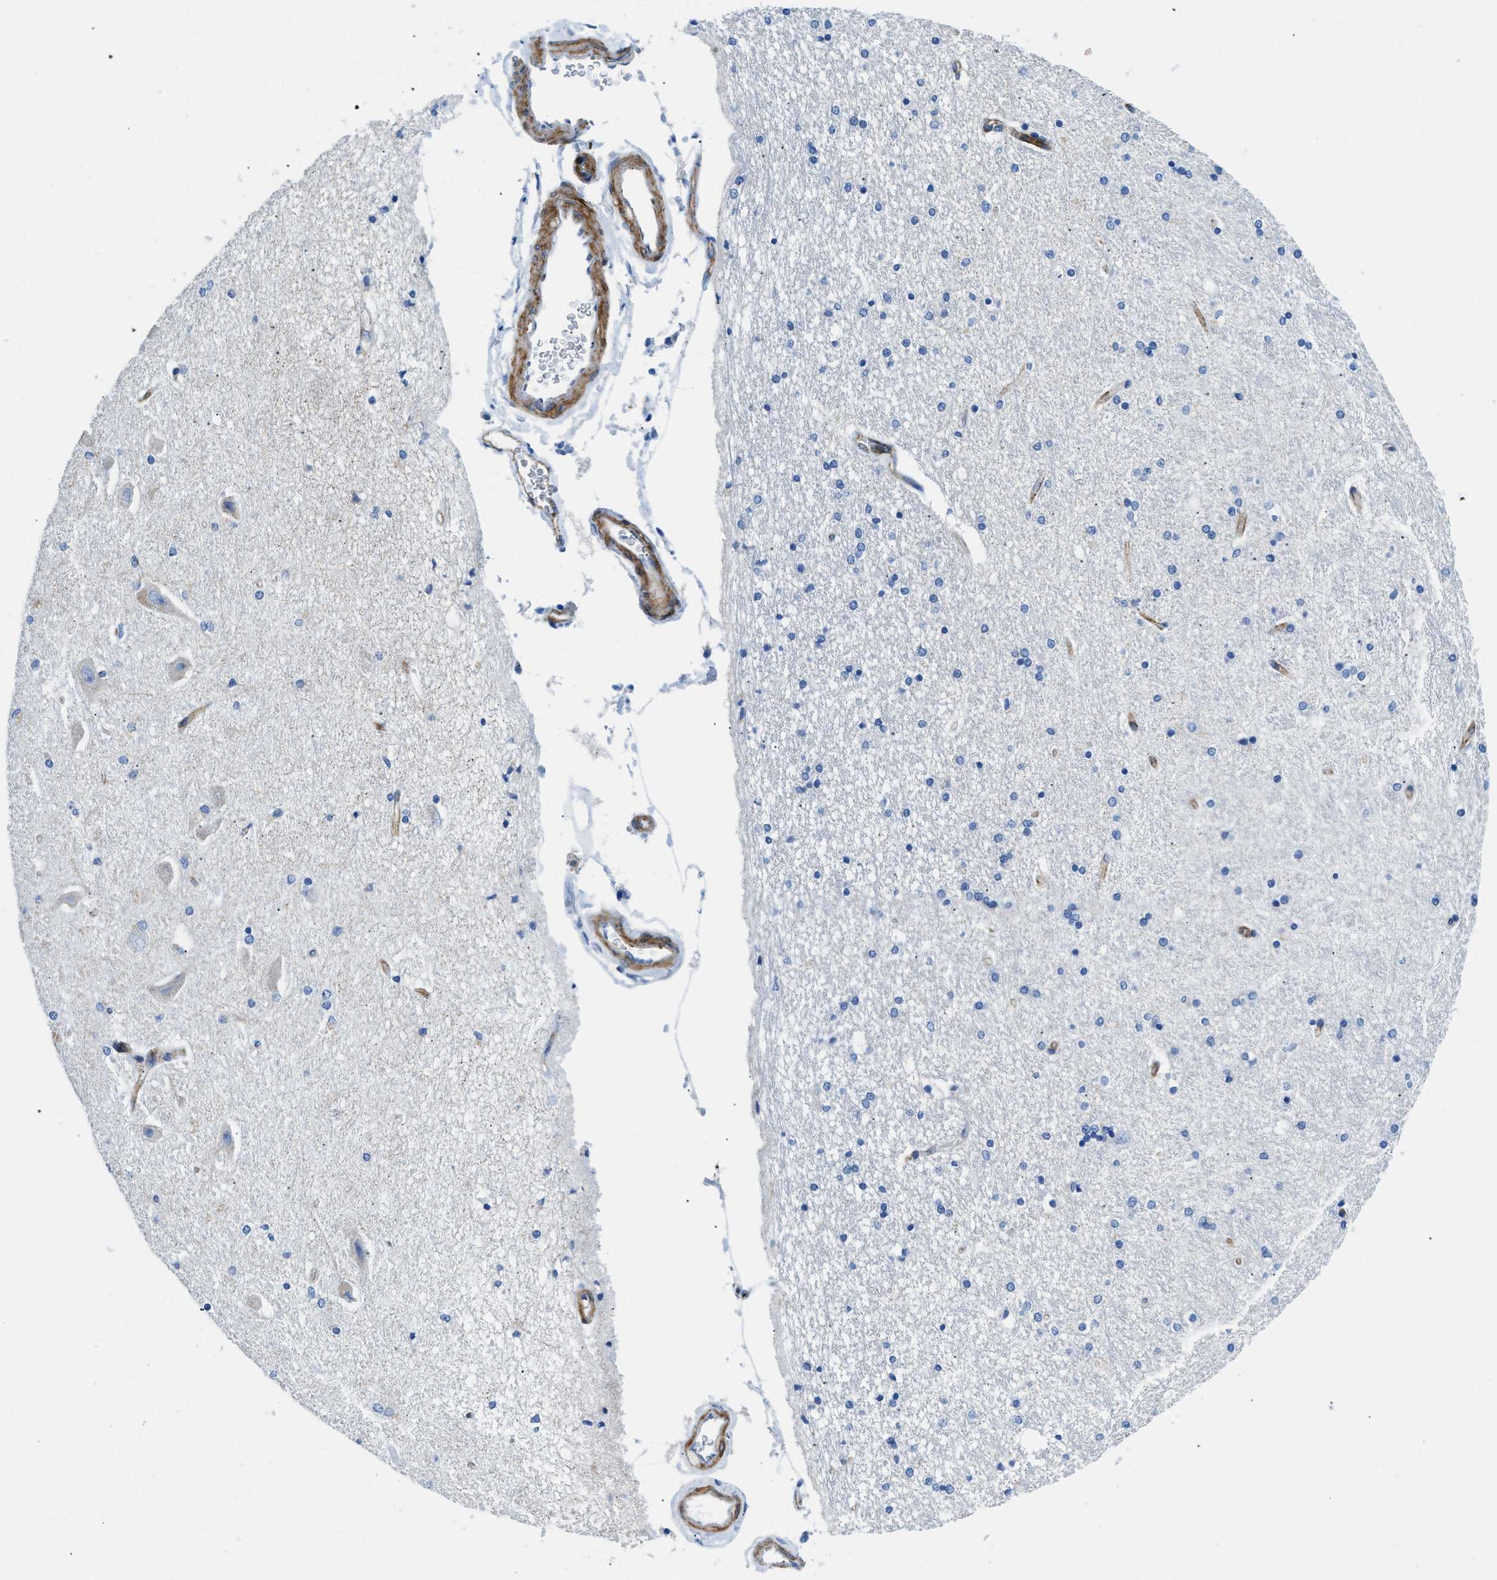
{"staining": {"intensity": "negative", "quantity": "none", "location": "none"}, "tissue": "hippocampus", "cell_type": "Glial cells", "image_type": "normal", "snomed": [{"axis": "morphology", "description": "Normal tissue, NOS"}, {"axis": "topography", "description": "Hippocampus"}], "caption": "Glial cells are negative for brown protein staining in unremarkable hippocampus. The staining is performed using DAB (3,3'-diaminobenzidine) brown chromogen with nuclei counter-stained in using hematoxylin.", "gene": "CUTA", "patient": {"sex": "female", "age": 54}}